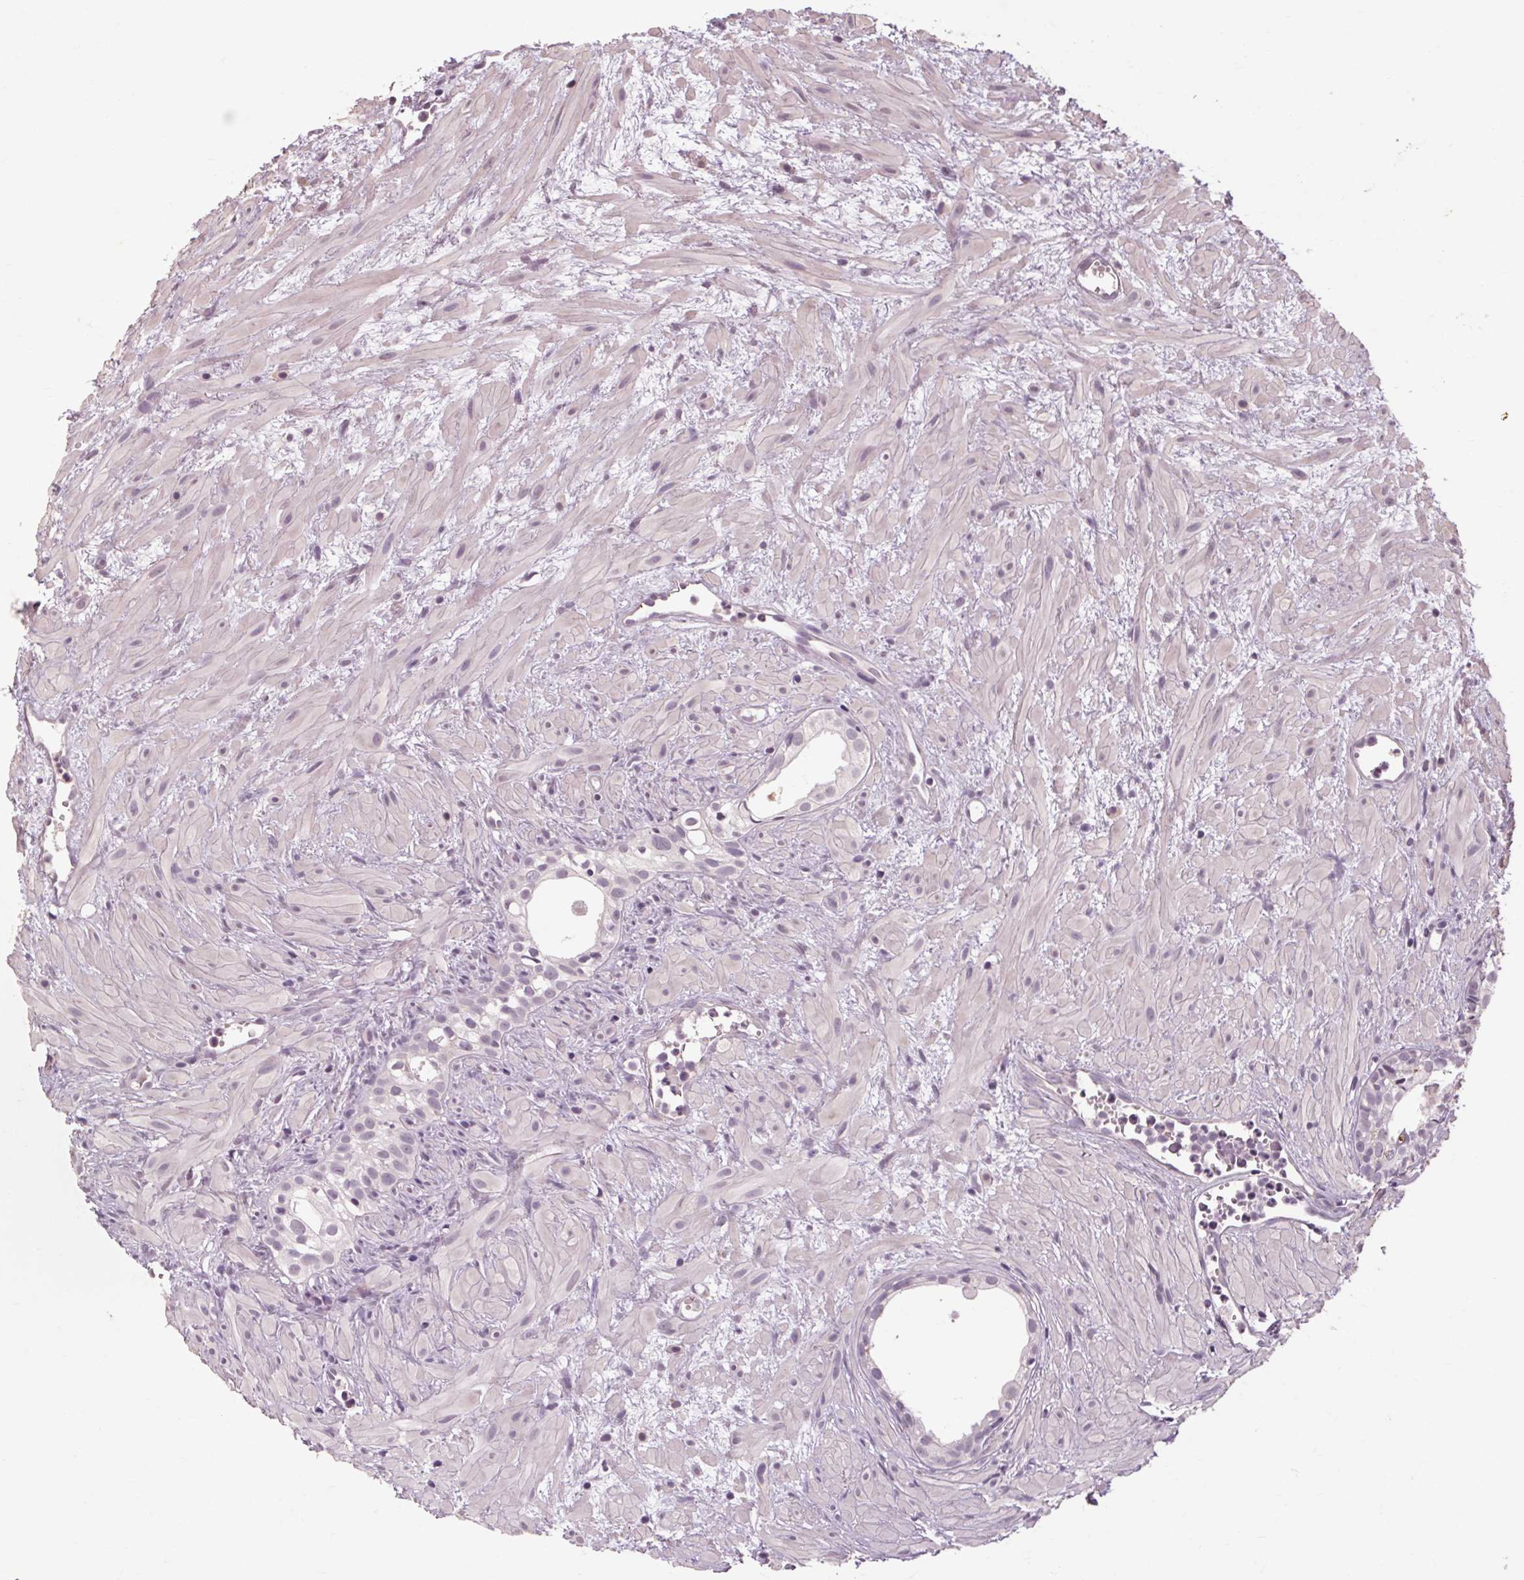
{"staining": {"intensity": "negative", "quantity": "none", "location": "none"}, "tissue": "prostate cancer", "cell_type": "Tumor cells", "image_type": "cancer", "snomed": [{"axis": "morphology", "description": "Adenocarcinoma, High grade"}, {"axis": "topography", "description": "Prostate"}], "caption": "This is an IHC photomicrograph of human prostate cancer. There is no staining in tumor cells.", "gene": "POMC", "patient": {"sex": "male", "age": 79}}